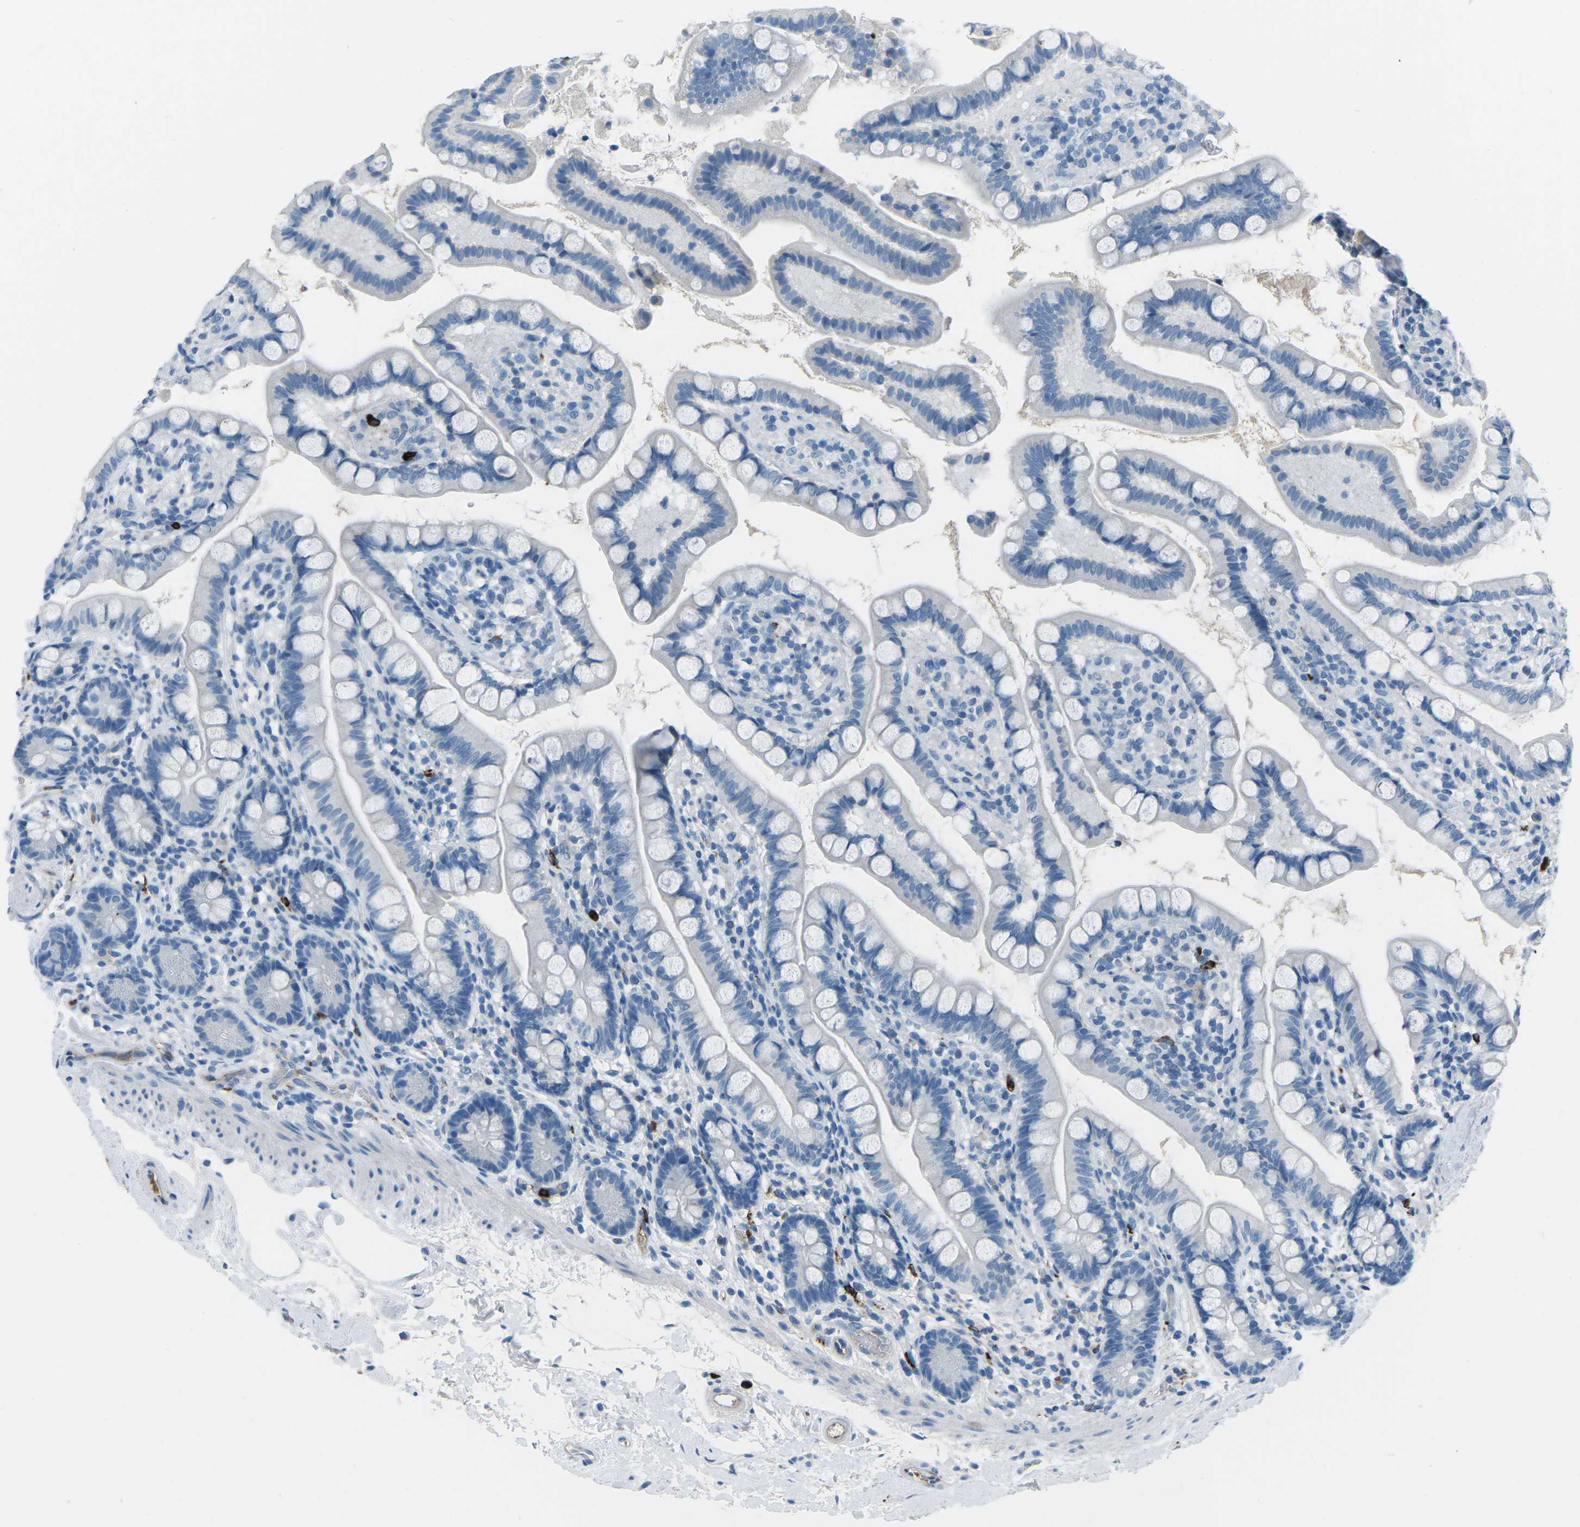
{"staining": {"intensity": "negative", "quantity": "none", "location": "none"}, "tissue": "small intestine", "cell_type": "Glandular cells", "image_type": "normal", "snomed": [{"axis": "morphology", "description": "Normal tissue, NOS"}, {"axis": "topography", "description": "Small intestine"}], "caption": "Glandular cells show no significant positivity in benign small intestine.", "gene": "FCN1", "patient": {"sex": "female", "age": 84}}